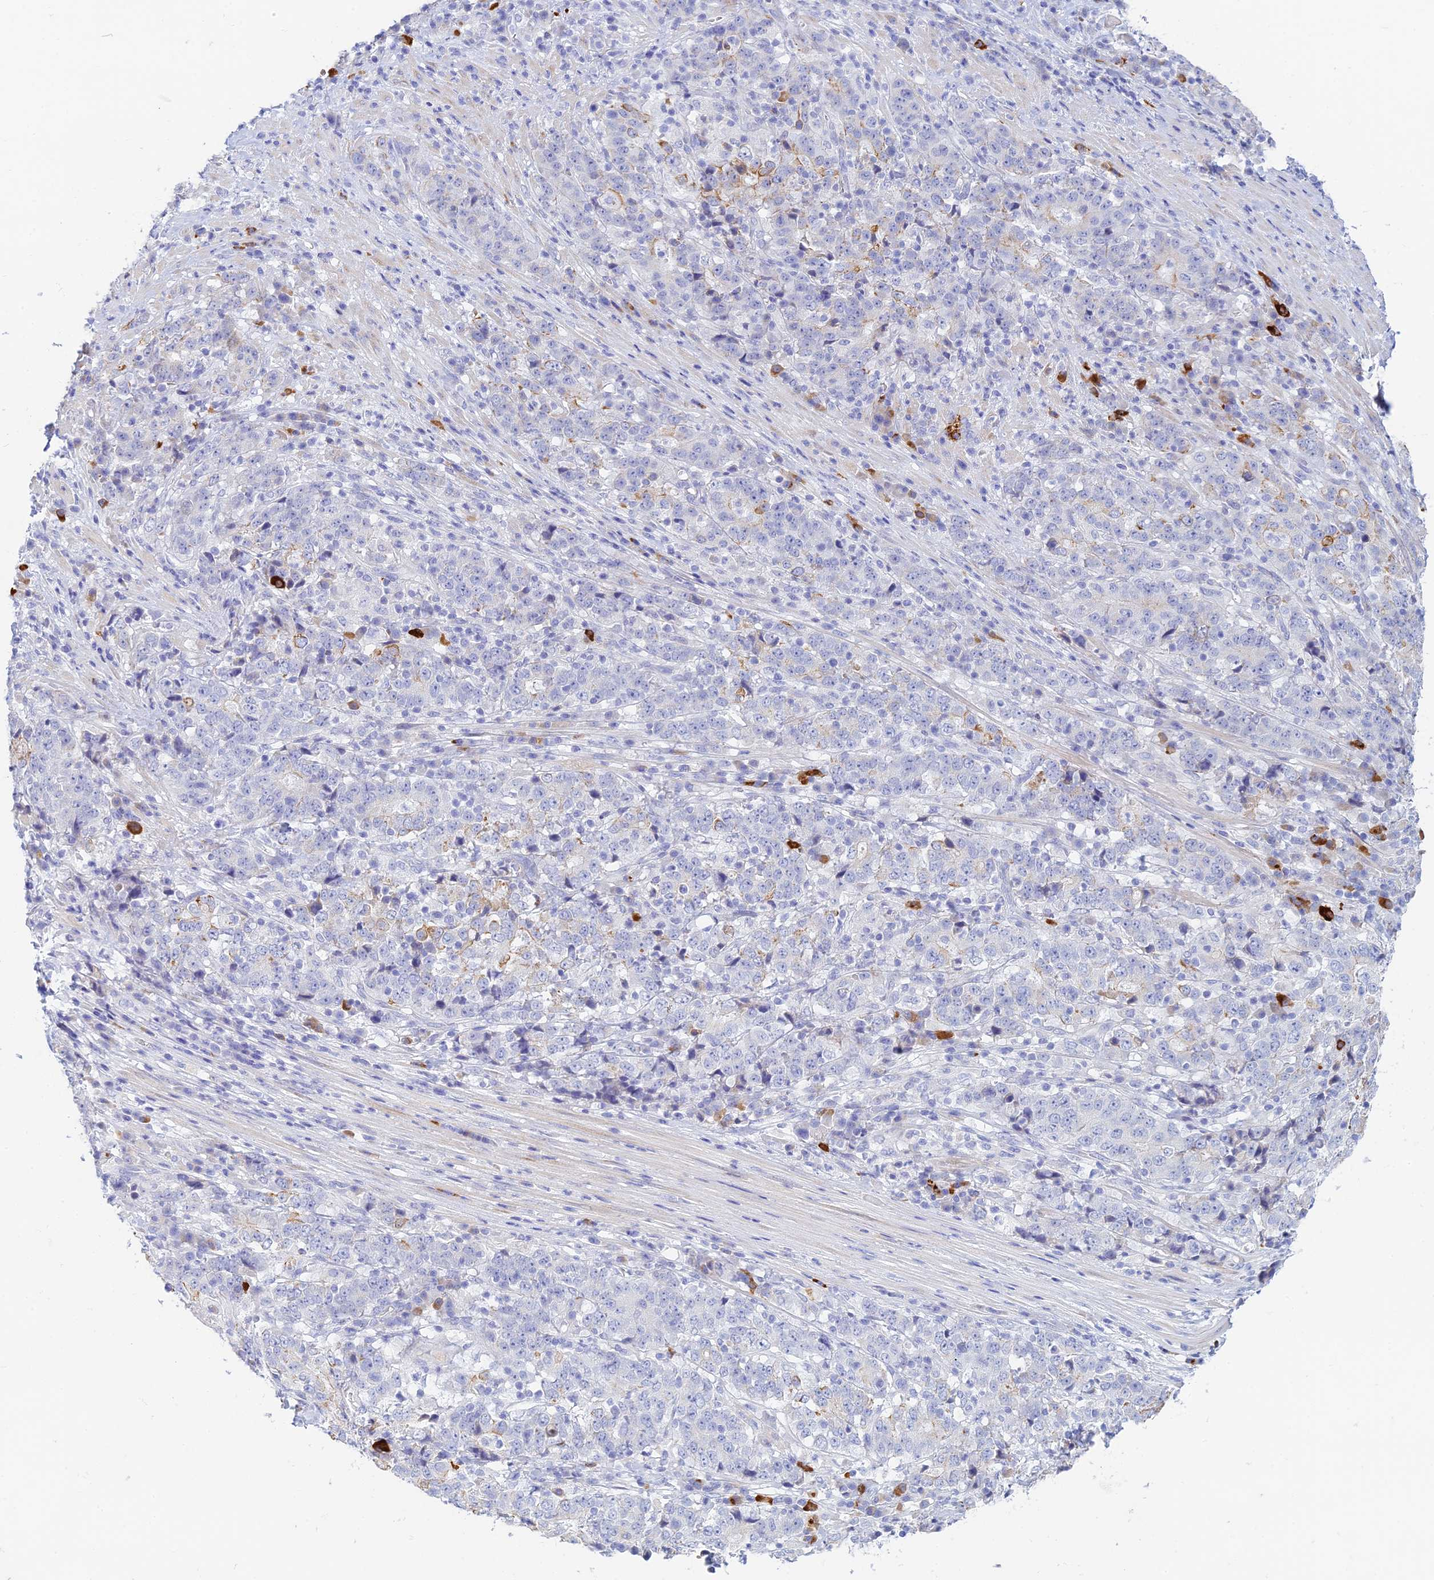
{"staining": {"intensity": "weak", "quantity": "<25%", "location": "cytoplasmic/membranous"}, "tissue": "stomach cancer", "cell_type": "Tumor cells", "image_type": "cancer", "snomed": [{"axis": "morphology", "description": "Adenocarcinoma, NOS"}, {"axis": "topography", "description": "Stomach"}], "caption": "Immunohistochemistry (IHC) image of human stomach cancer stained for a protein (brown), which reveals no staining in tumor cells. Nuclei are stained in blue.", "gene": "CEP152", "patient": {"sex": "male", "age": 59}}